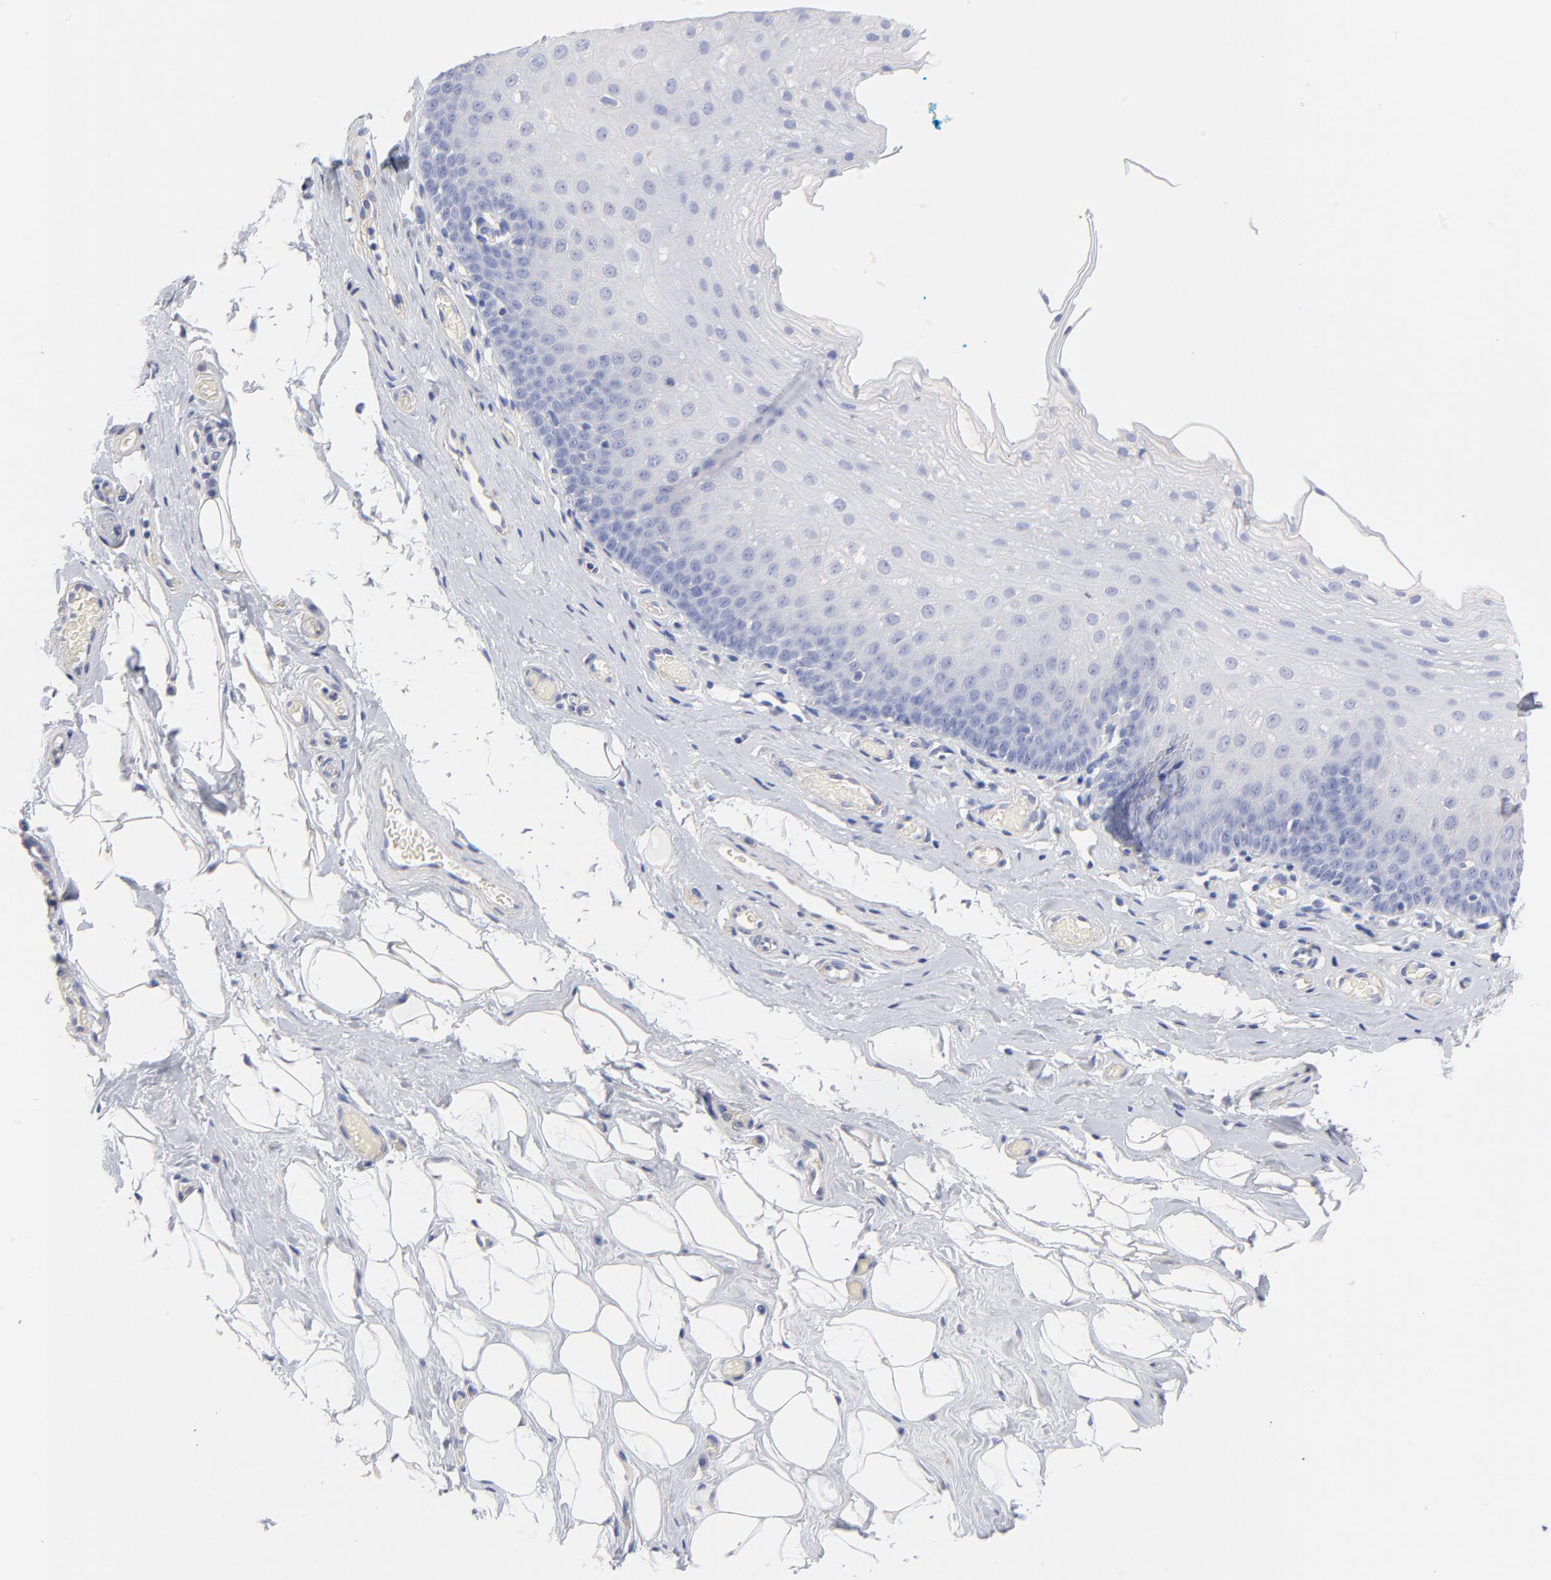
{"staining": {"intensity": "negative", "quantity": "none", "location": "none"}, "tissue": "nasopharynx", "cell_type": "Respiratory epithelial cells", "image_type": "normal", "snomed": [{"axis": "morphology", "description": "Normal tissue, NOS"}, {"axis": "topography", "description": "Nasopharynx"}], "caption": "A high-resolution micrograph shows immunohistochemistry staining of unremarkable nasopharynx, which reveals no significant positivity in respiratory epithelial cells.", "gene": "ASL", "patient": {"sex": "male", "age": 56}}